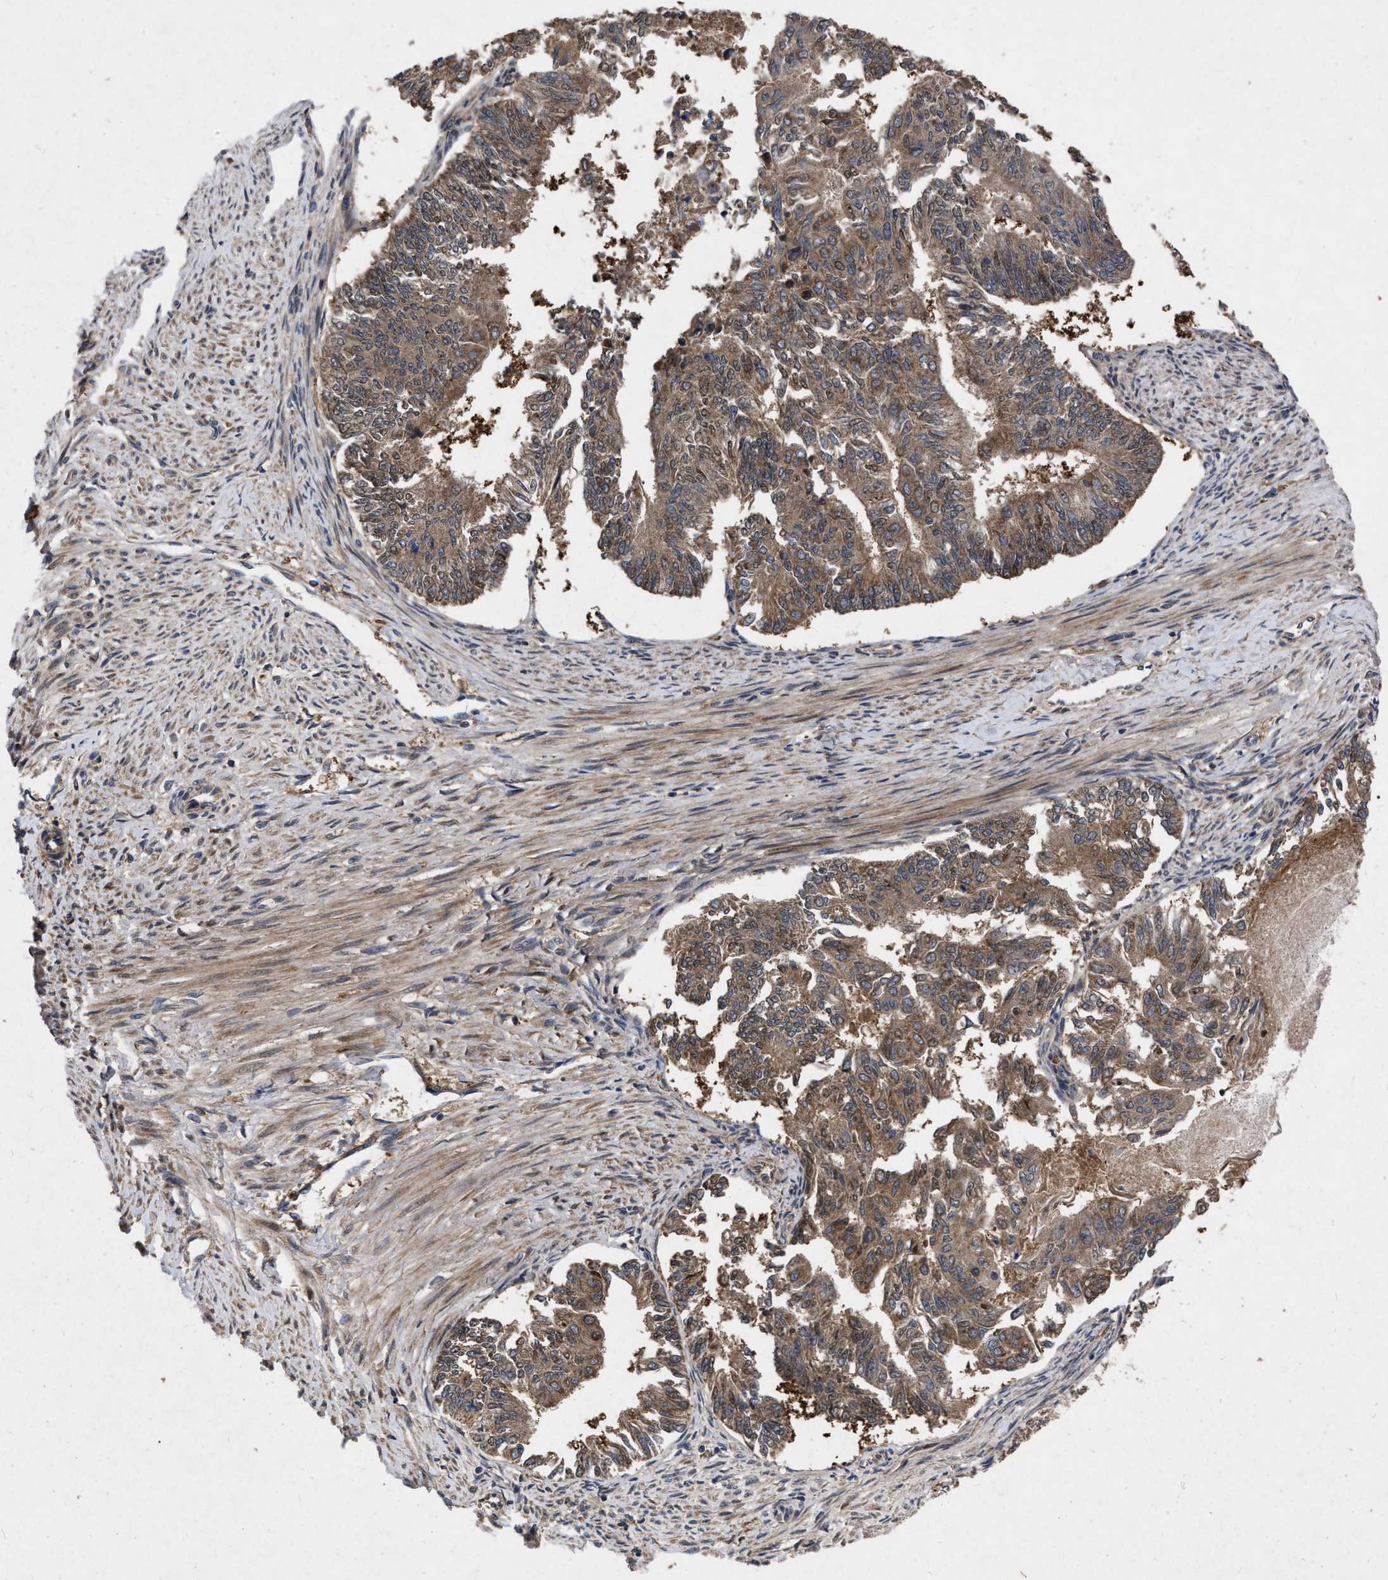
{"staining": {"intensity": "moderate", "quantity": ">75%", "location": "cytoplasmic/membranous"}, "tissue": "endometrial cancer", "cell_type": "Tumor cells", "image_type": "cancer", "snomed": [{"axis": "morphology", "description": "Adenocarcinoma, NOS"}, {"axis": "topography", "description": "Endometrium"}], "caption": "About >75% of tumor cells in endometrial cancer (adenocarcinoma) display moderate cytoplasmic/membranous protein staining as visualized by brown immunohistochemical staining.", "gene": "CDKN2C", "patient": {"sex": "female", "age": 32}}